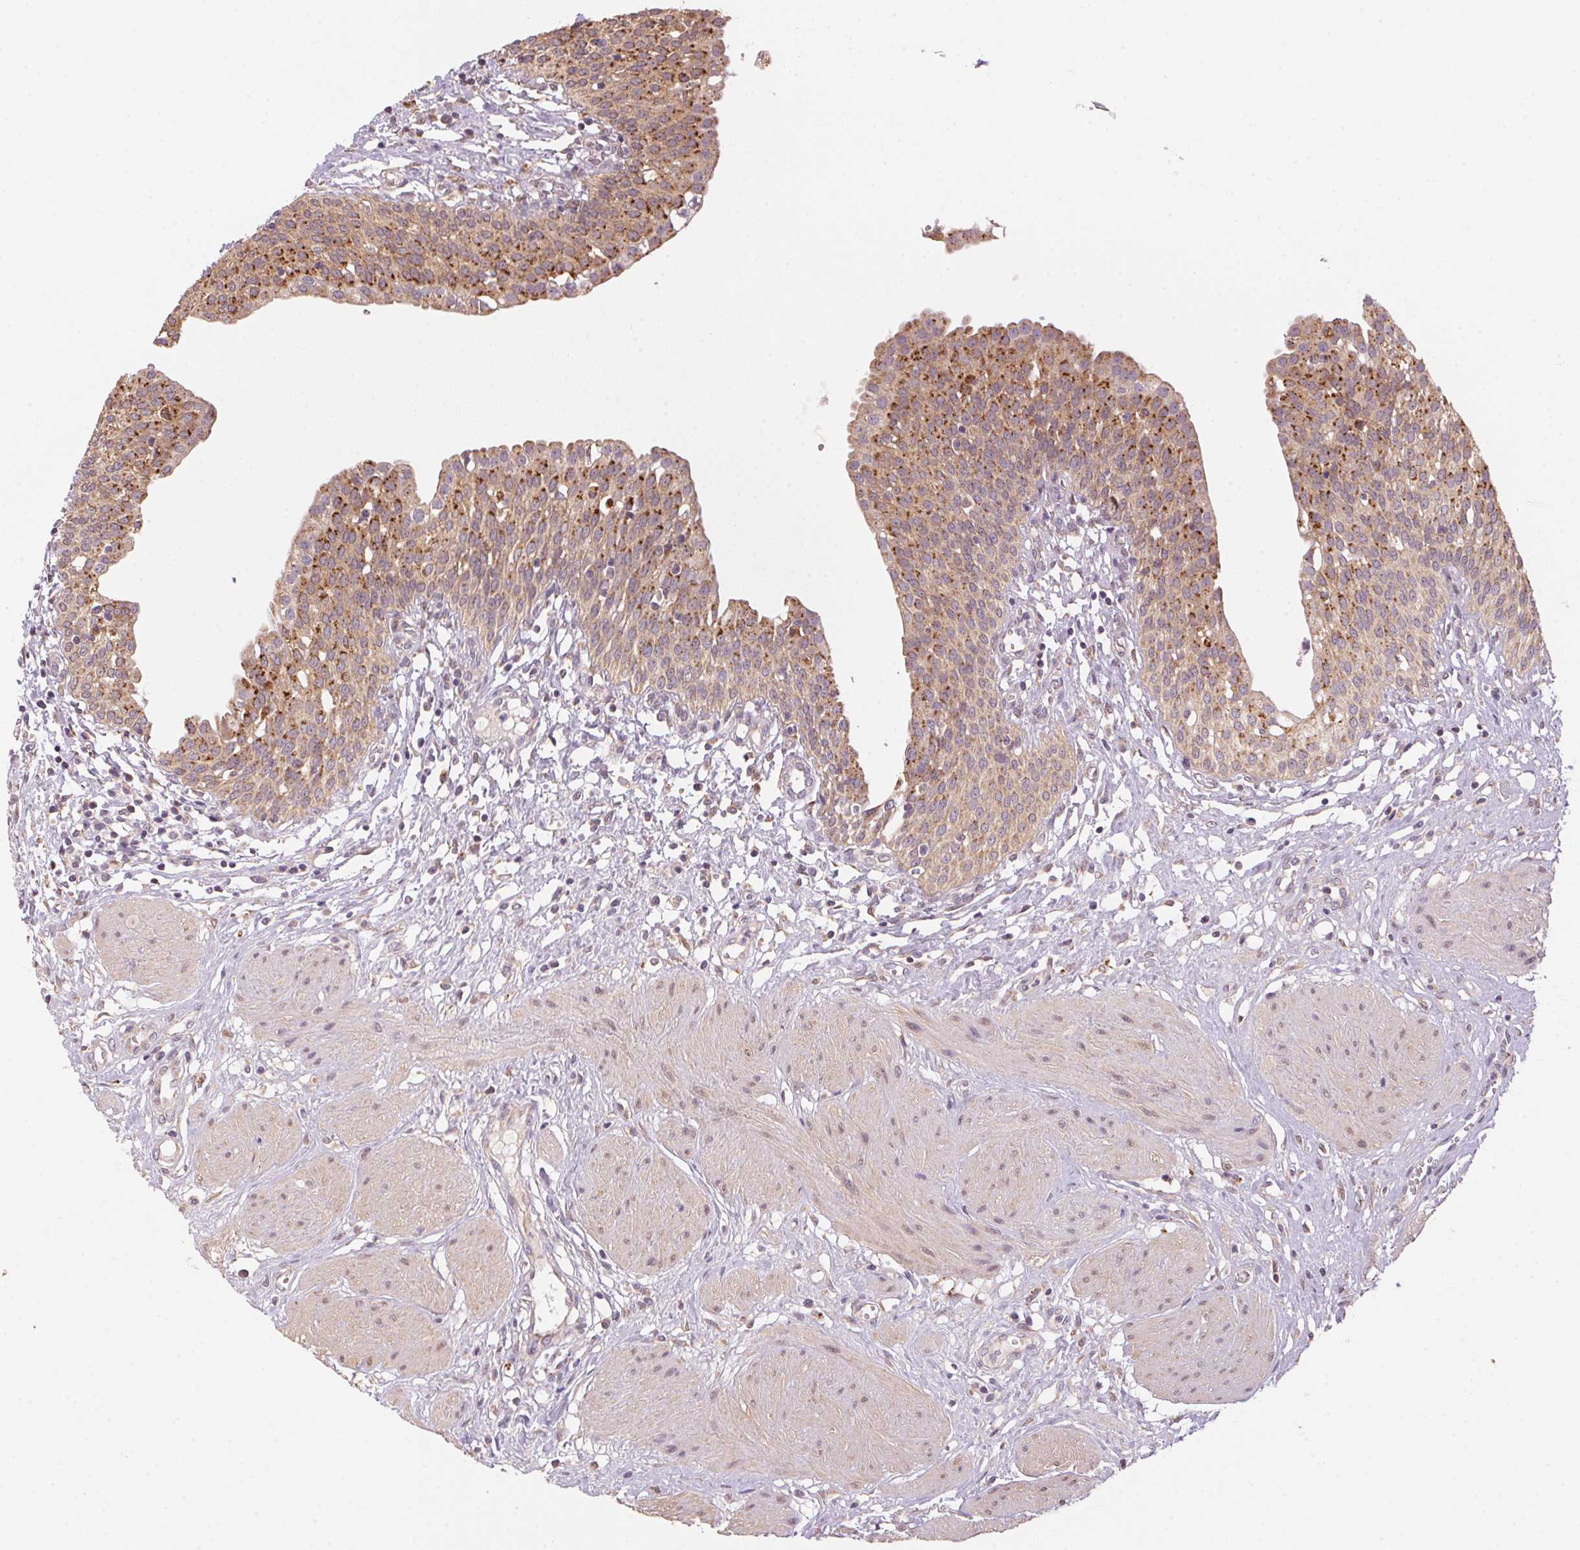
{"staining": {"intensity": "strong", "quantity": ">75%", "location": "cytoplasmic/membranous"}, "tissue": "urinary bladder", "cell_type": "Urothelial cells", "image_type": "normal", "snomed": [{"axis": "morphology", "description": "Normal tissue, NOS"}, {"axis": "topography", "description": "Urinary bladder"}], "caption": "Strong cytoplasmic/membranous expression for a protein is present in approximately >75% of urothelial cells of normal urinary bladder using immunohistochemistry (IHC).", "gene": "ADH5", "patient": {"sex": "male", "age": 55}}